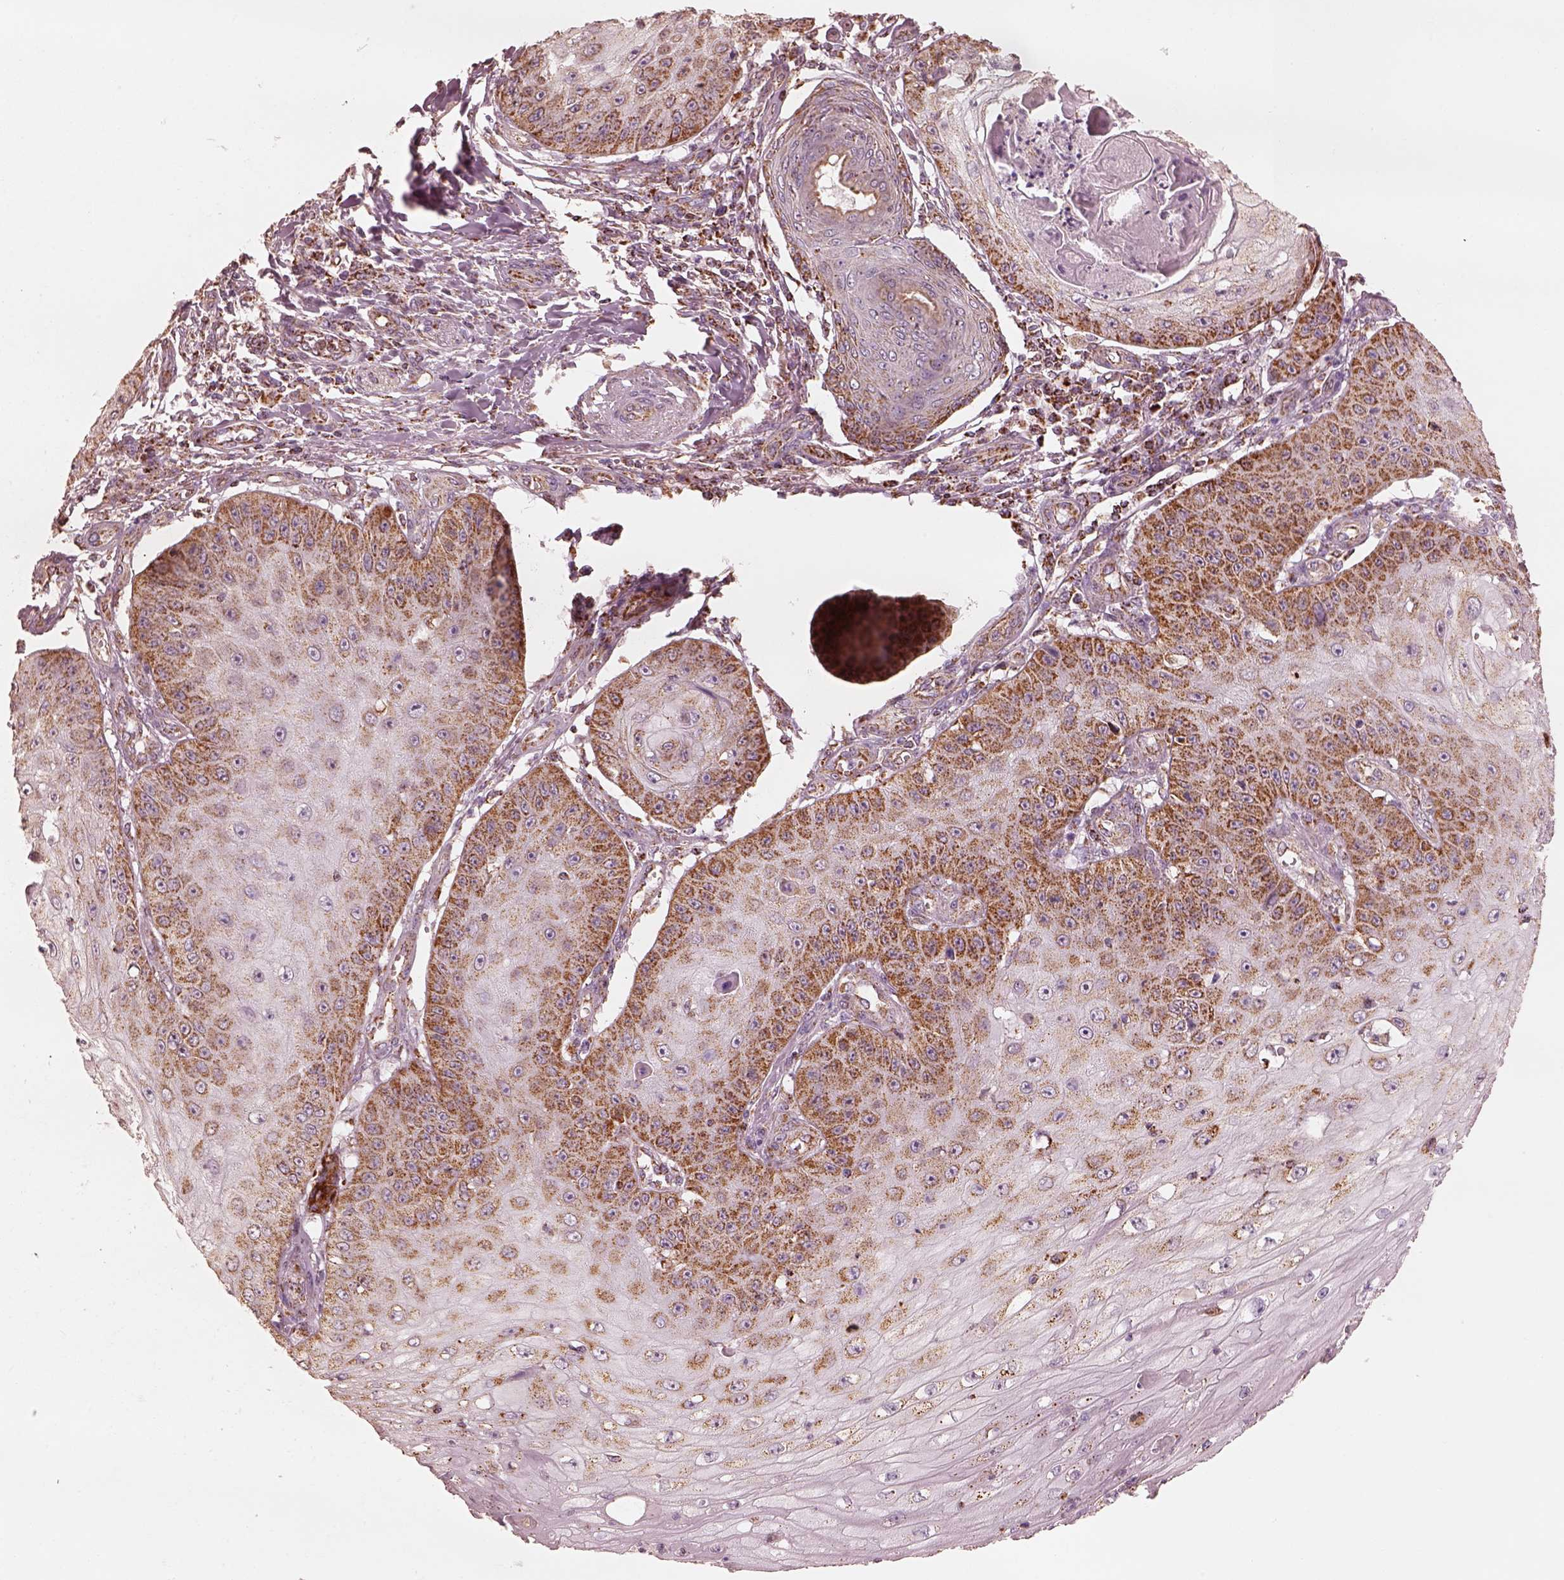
{"staining": {"intensity": "strong", "quantity": ">75%", "location": "cytoplasmic/membranous"}, "tissue": "skin cancer", "cell_type": "Tumor cells", "image_type": "cancer", "snomed": [{"axis": "morphology", "description": "Squamous cell carcinoma, NOS"}, {"axis": "topography", "description": "Skin"}], "caption": "Human skin cancer stained for a protein (brown) exhibits strong cytoplasmic/membranous positive staining in about >75% of tumor cells.", "gene": "ENTPD6", "patient": {"sex": "male", "age": 70}}